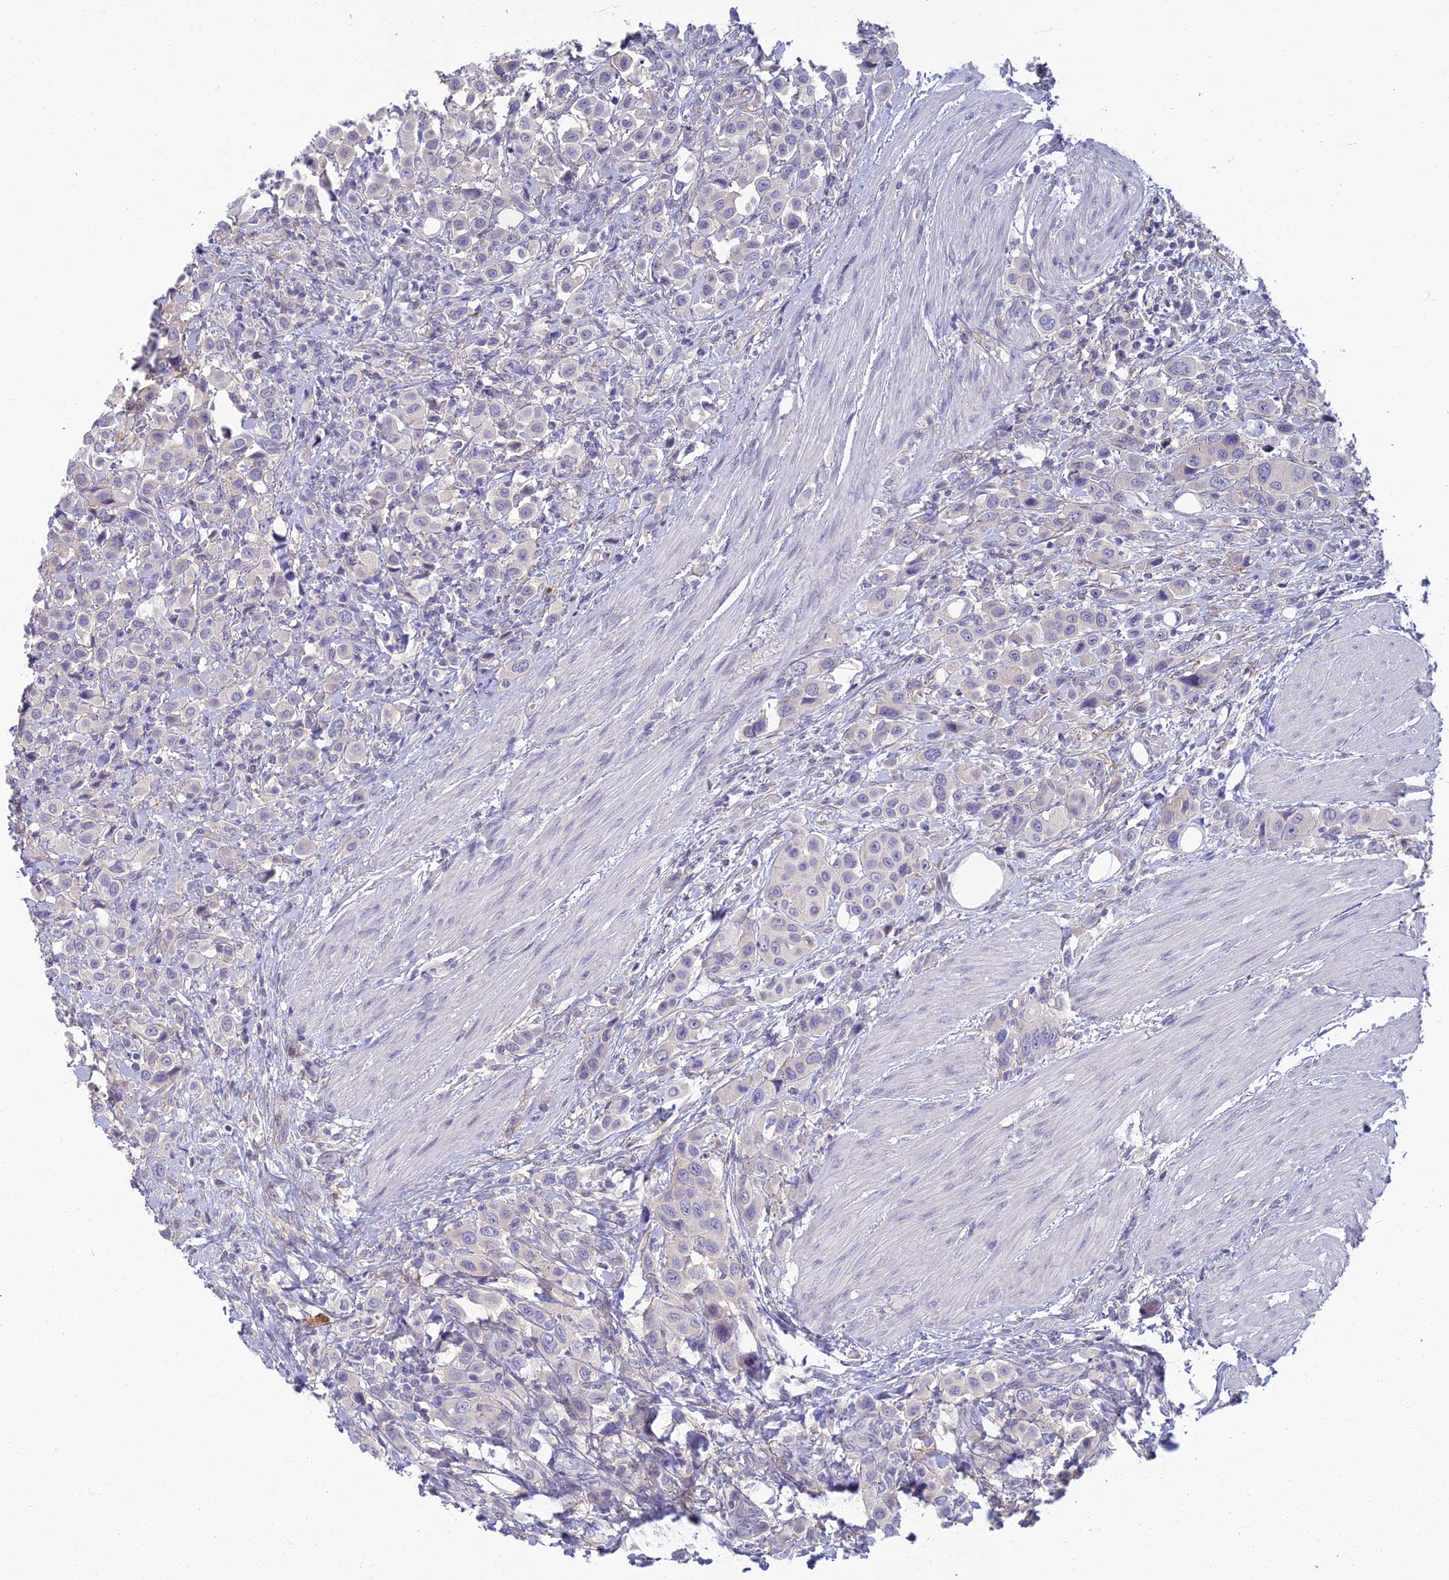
{"staining": {"intensity": "negative", "quantity": "none", "location": "none"}, "tissue": "urothelial cancer", "cell_type": "Tumor cells", "image_type": "cancer", "snomed": [{"axis": "morphology", "description": "Urothelial carcinoma, High grade"}, {"axis": "topography", "description": "Urinary bladder"}], "caption": "This image is of high-grade urothelial carcinoma stained with IHC to label a protein in brown with the nuclei are counter-stained blue. There is no positivity in tumor cells.", "gene": "NEURL1", "patient": {"sex": "male", "age": 50}}